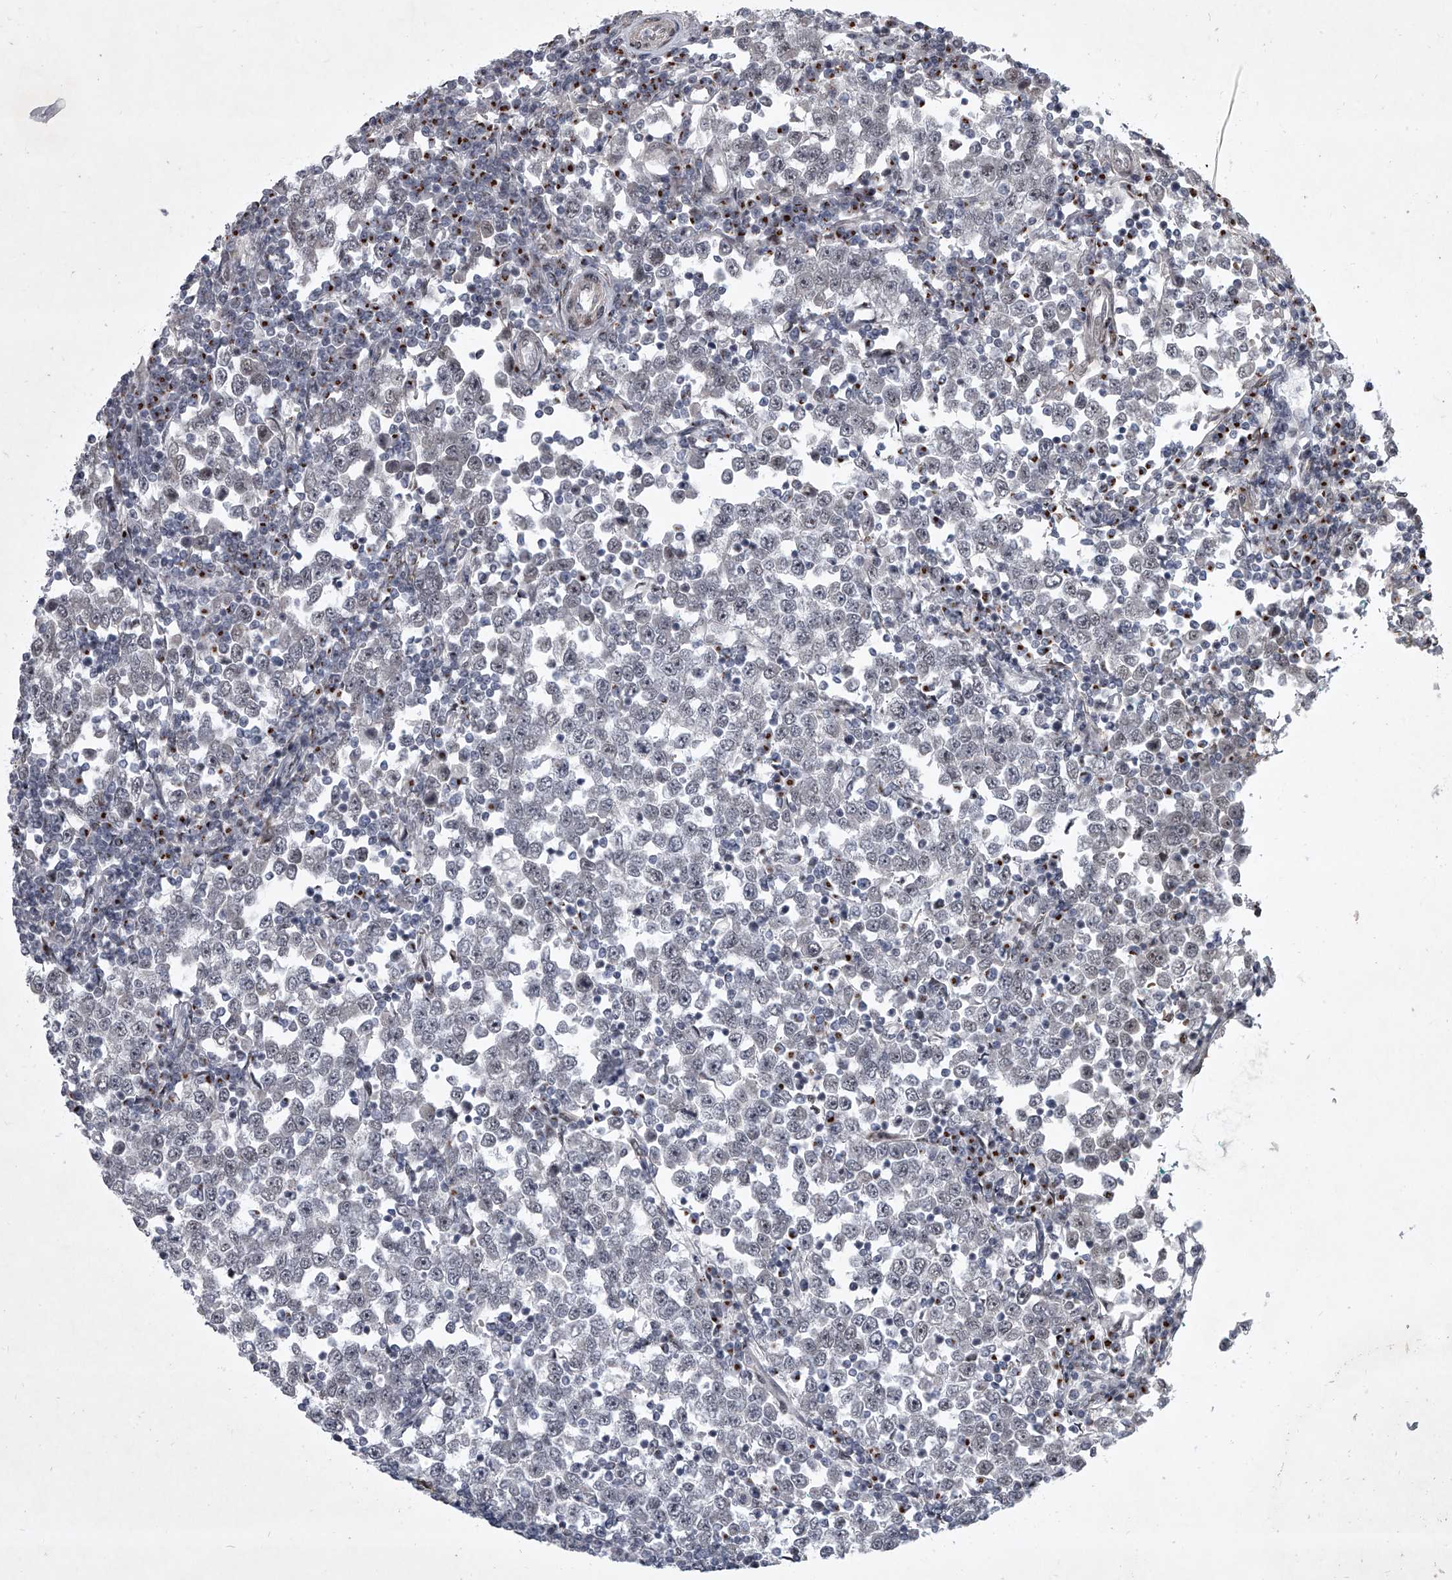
{"staining": {"intensity": "negative", "quantity": "none", "location": "none"}, "tissue": "testis cancer", "cell_type": "Tumor cells", "image_type": "cancer", "snomed": [{"axis": "morphology", "description": "Seminoma, NOS"}, {"axis": "topography", "description": "Testis"}], "caption": "Tumor cells are negative for brown protein staining in seminoma (testis).", "gene": "MLLT1", "patient": {"sex": "male", "age": 65}}